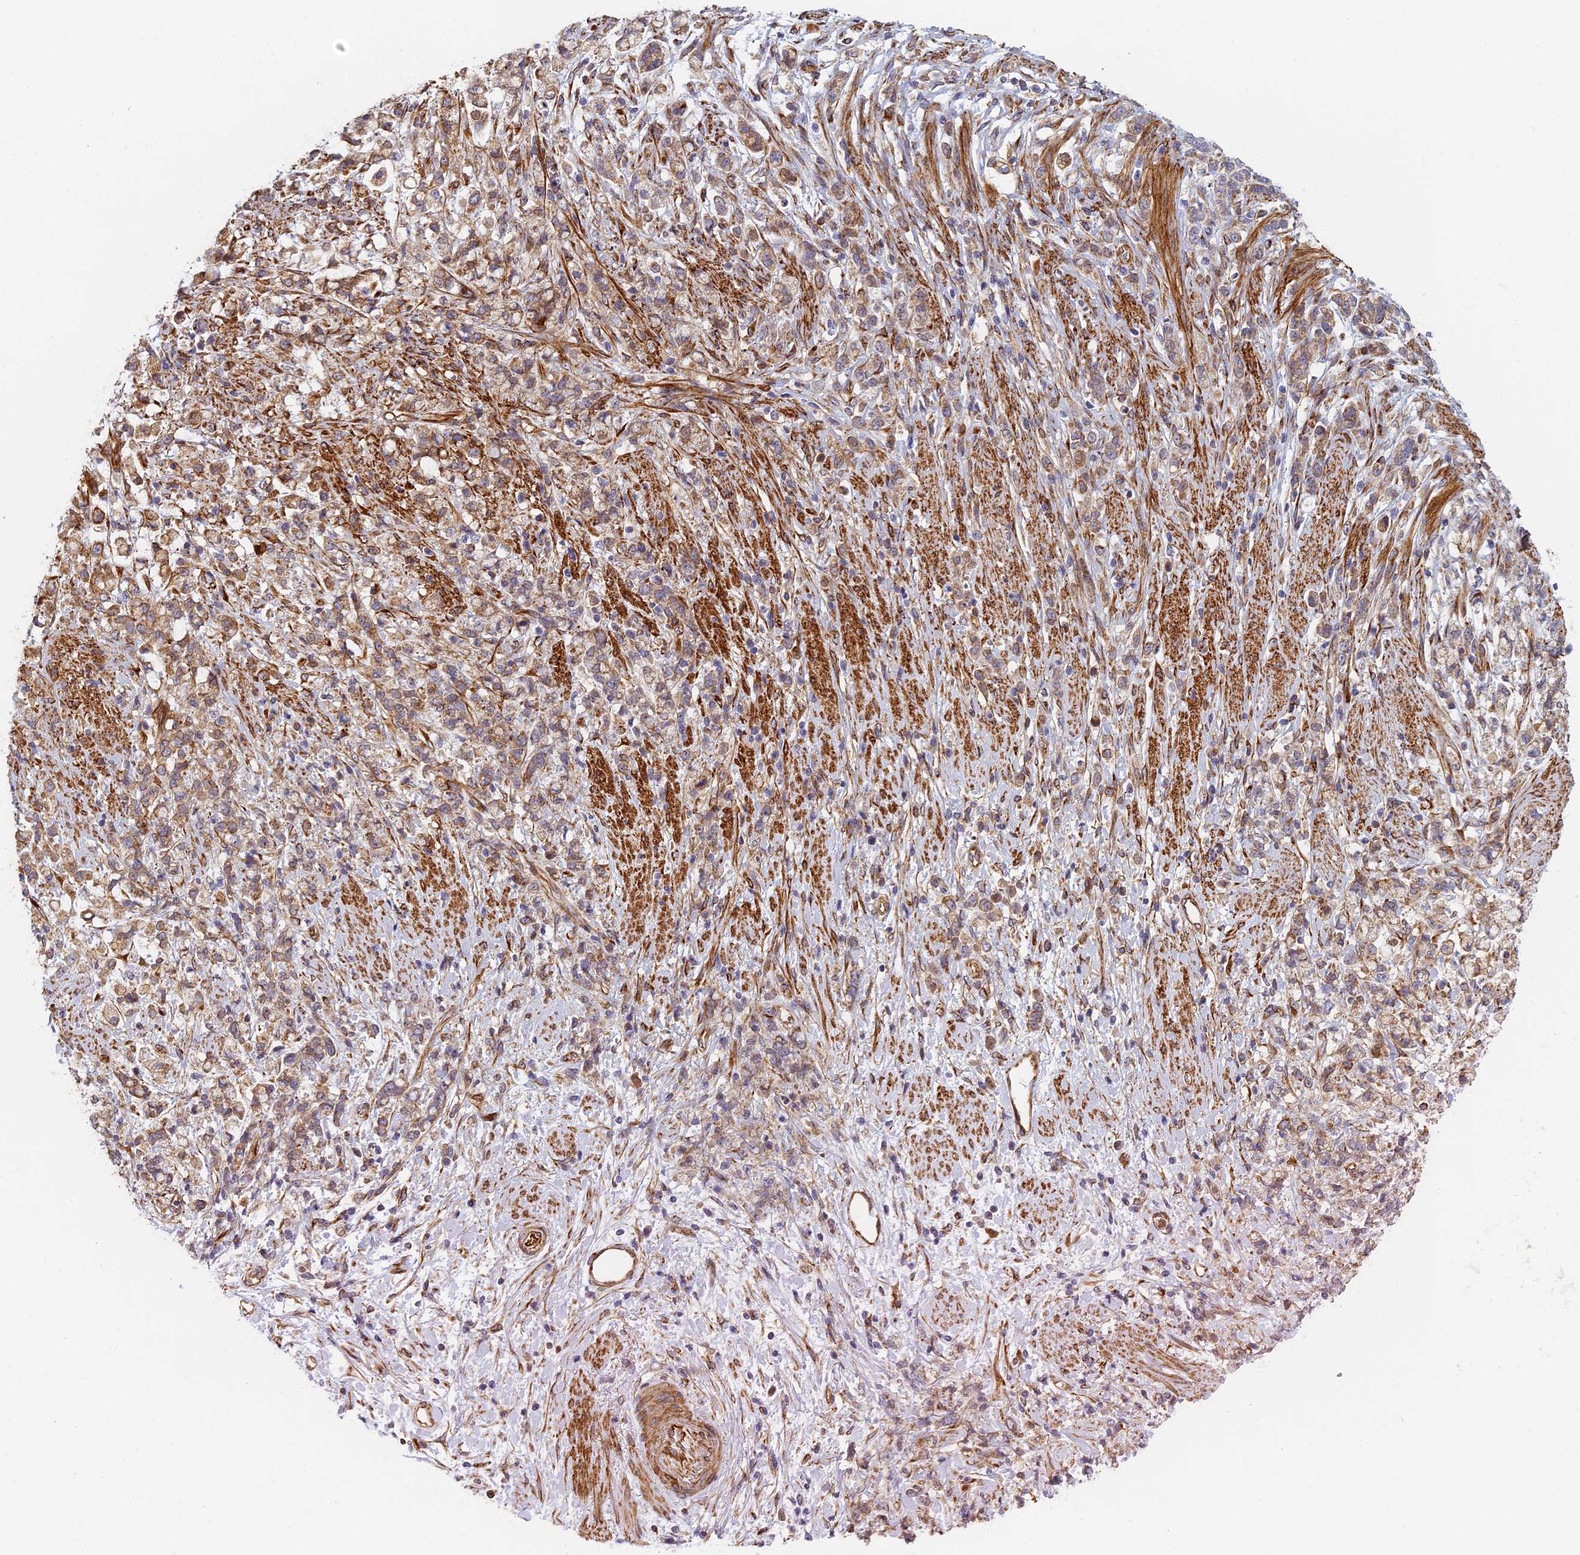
{"staining": {"intensity": "weak", "quantity": ">75%", "location": "cytoplasmic/membranous"}, "tissue": "stomach cancer", "cell_type": "Tumor cells", "image_type": "cancer", "snomed": [{"axis": "morphology", "description": "Adenocarcinoma, NOS"}, {"axis": "topography", "description": "Stomach"}], "caption": "Weak cytoplasmic/membranous protein staining is seen in about >75% of tumor cells in stomach cancer.", "gene": "ABCB10", "patient": {"sex": "female", "age": 60}}